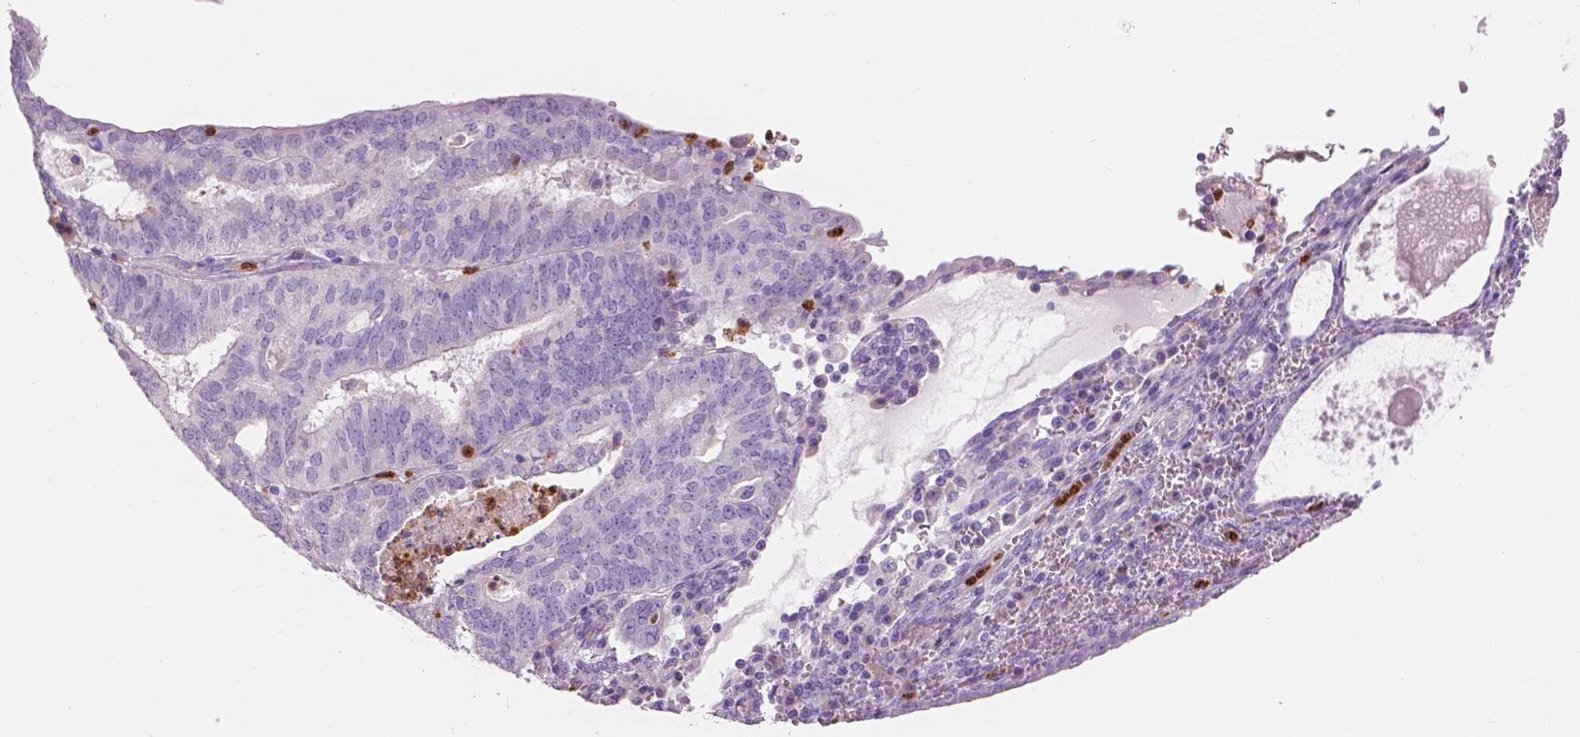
{"staining": {"intensity": "negative", "quantity": "none", "location": "none"}, "tissue": "cervical cancer", "cell_type": "Tumor cells", "image_type": "cancer", "snomed": [{"axis": "morphology", "description": "Adenocarcinoma, NOS"}, {"axis": "topography", "description": "Cervix"}], "caption": "An image of human adenocarcinoma (cervical) is negative for staining in tumor cells. (Brightfield microscopy of DAB (3,3'-diaminobenzidine) IHC at high magnification).", "gene": "CXCR2", "patient": {"sex": "female", "age": 56}}